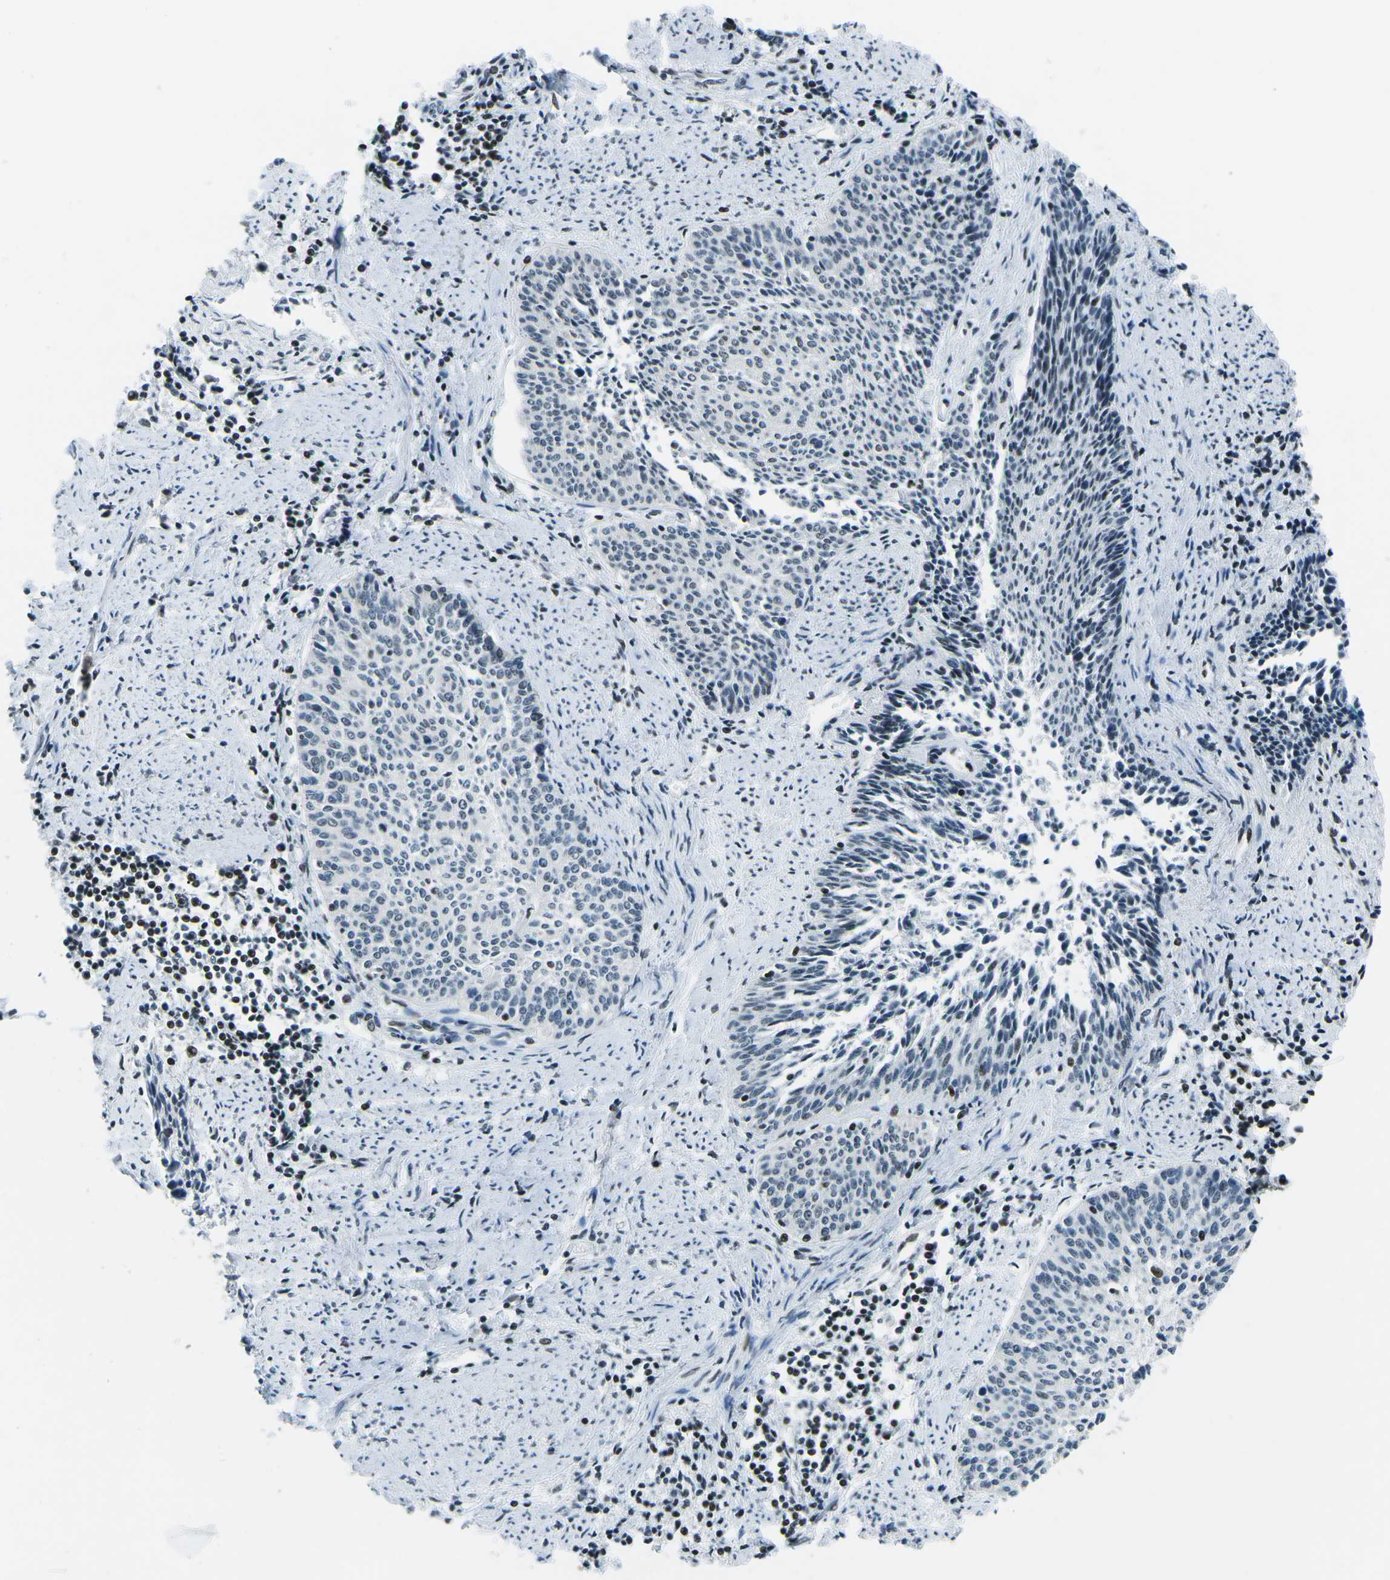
{"staining": {"intensity": "negative", "quantity": "none", "location": "none"}, "tissue": "cervical cancer", "cell_type": "Tumor cells", "image_type": "cancer", "snomed": [{"axis": "morphology", "description": "Squamous cell carcinoma, NOS"}, {"axis": "topography", "description": "Cervix"}], "caption": "Immunohistochemical staining of squamous cell carcinoma (cervical) demonstrates no significant positivity in tumor cells. The staining is performed using DAB brown chromogen with nuclei counter-stained in using hematoxylin.", "gene": "RBL2", "patient": {"sex": "female", "age": 55}}